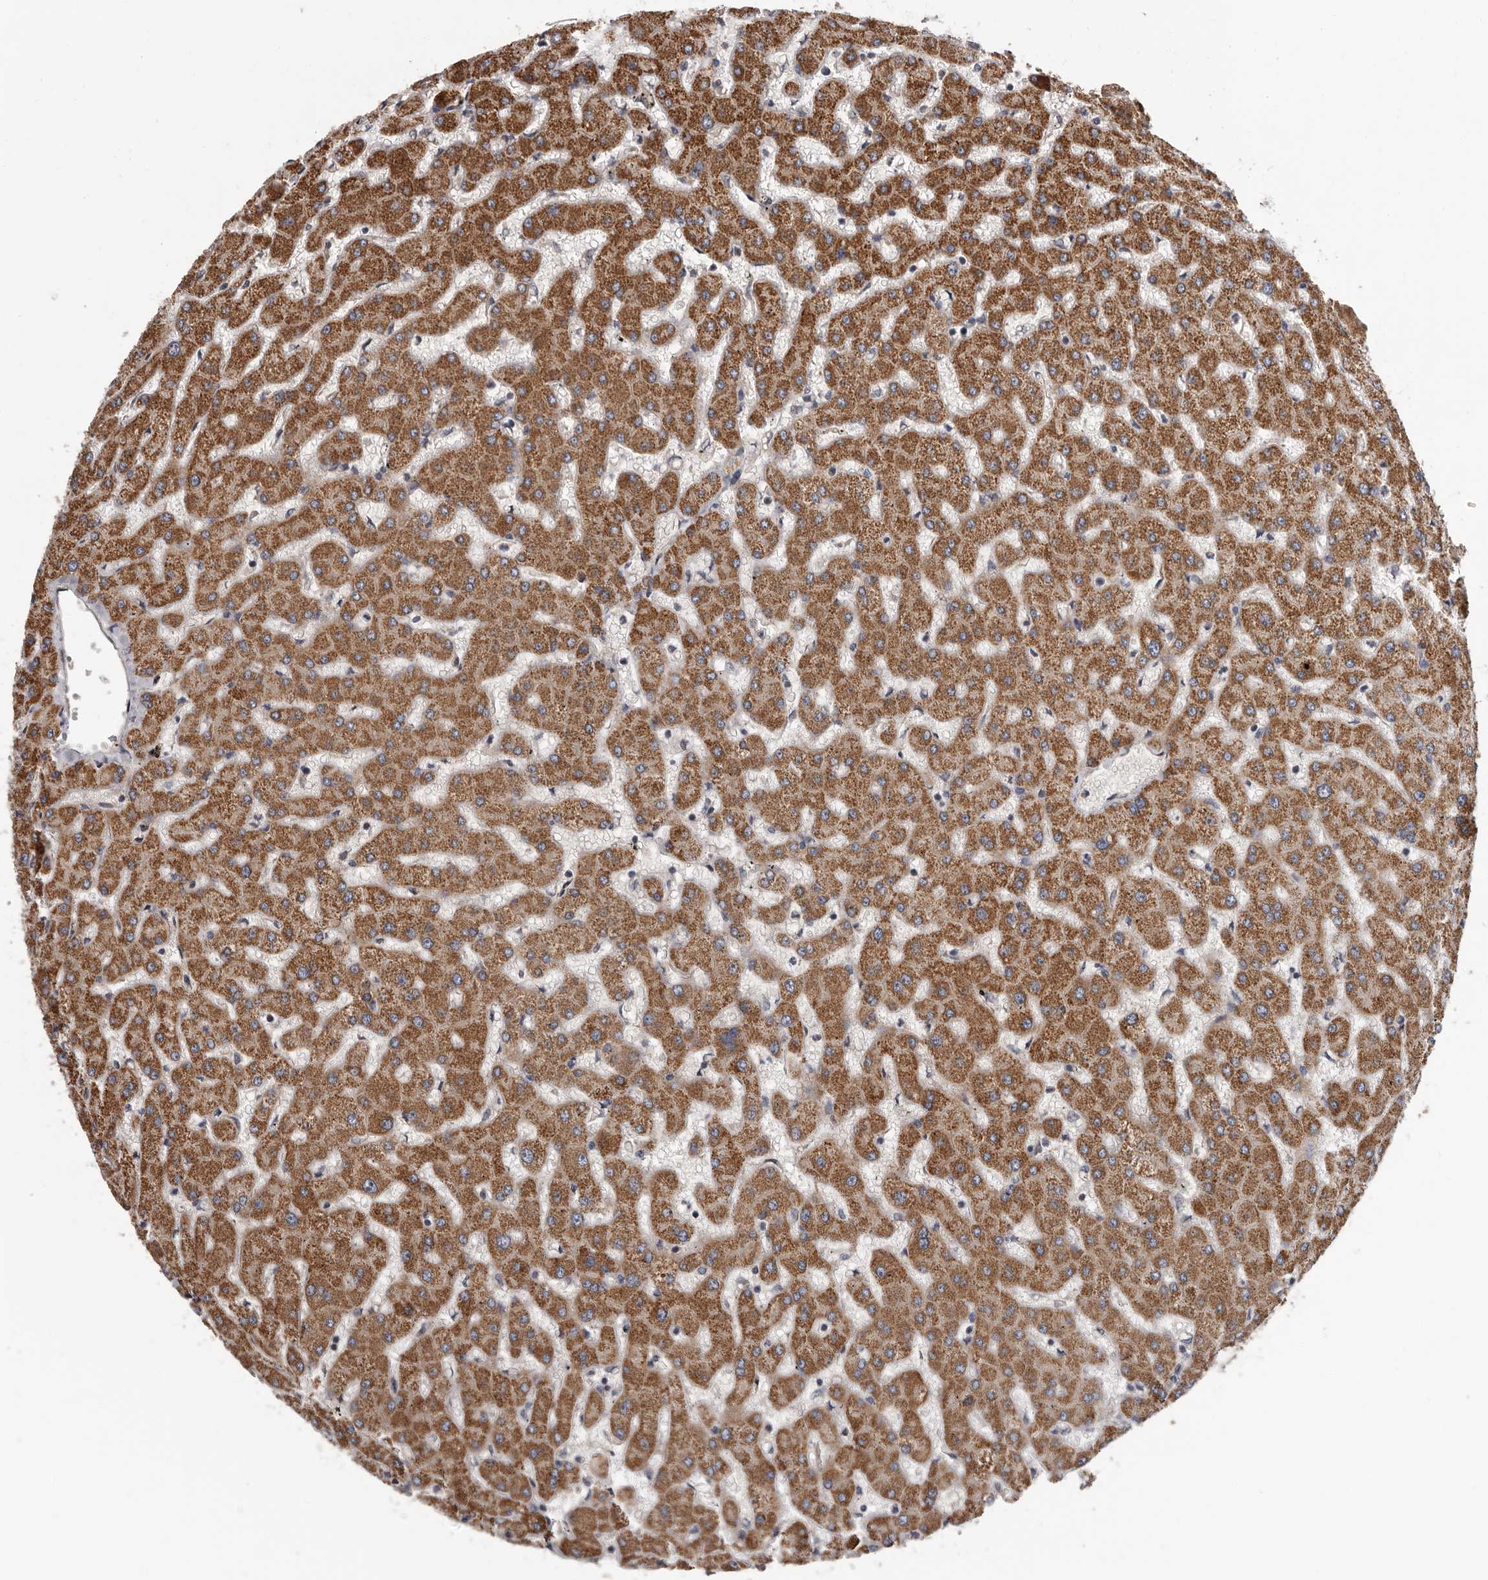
{"staining": {"intensity": "weak", "quantity": ">75%", "location": "cytoplasmic/membranous"}, "tissue": "liver", "cell_type": "Cholangiocytes", "image_type": "normal", "snomed": [{"axis": "morphology", "description": "Normal tissue, NOS"}, {"axis": "topography", "description": "Liver"}], "caption": "Immunohistochemistry histopathology image of benign liver: liver stained using immunohistochemistry (IHC) displays low levels of weak protein expression localized specifically in the cytoplasmic/membranous of cholangiocytes, appearing as a cytoplasmic/membranous brown color.", "gene": "VPS37A", "patient": {"sex": "female", "age": 63}}